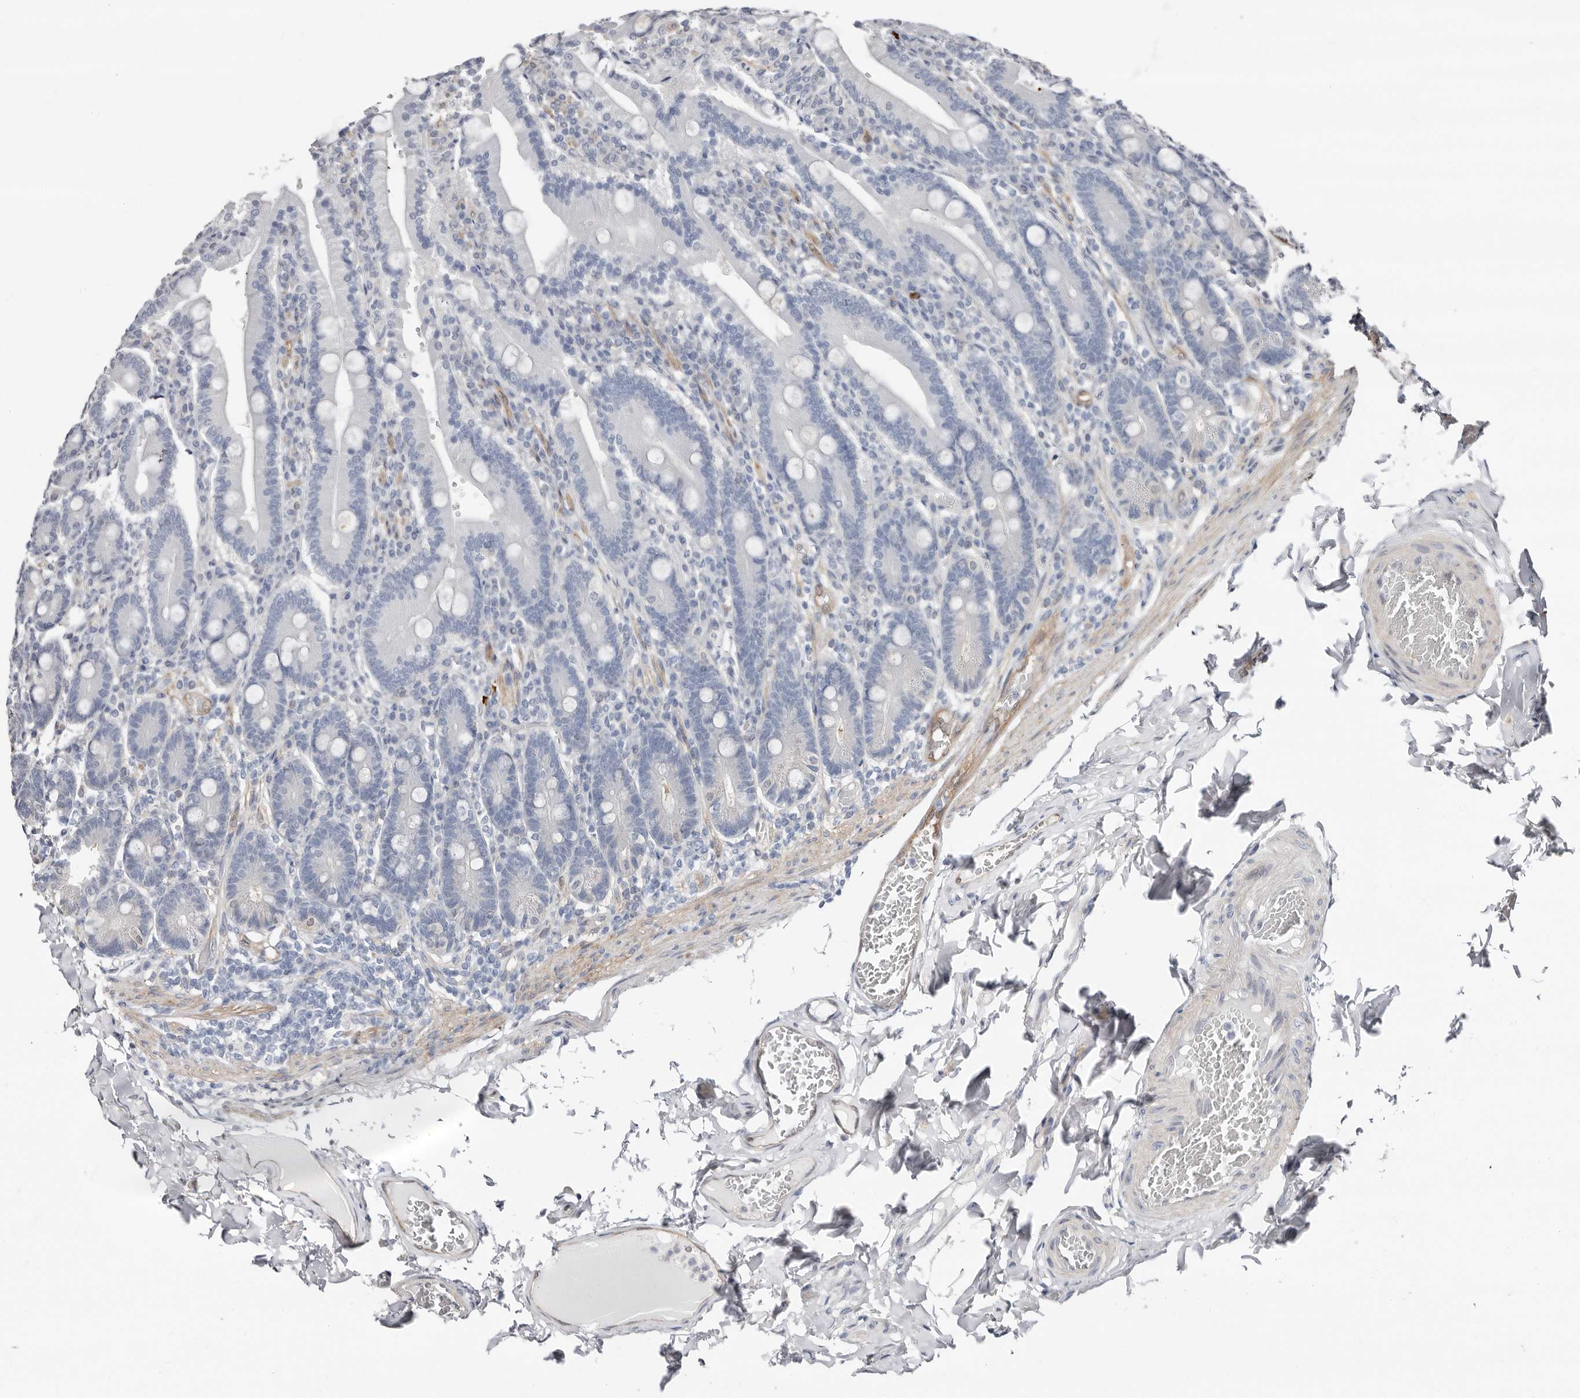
{"staining": {"intensity": "moderate", "quantity": "<25%", "location": "cytoplasmic/membranous"}, "tissue": "duodenum", "cell_type": "Glandular cells", "image_type": "normal", "snomed": [{"axis": "morphology", "description": "Normal tissue, NOS"}, {"axis": "topography", "description": "Duodenum"}], "caption": "Normal duodenum demonstrates moderate cytoplasmic/membranous expression in approximately <25% of glandular cells, visualized by immunohistochemistry.", "gene": "ASRGL1", "patient": {"sex": "female", "age": 62}}